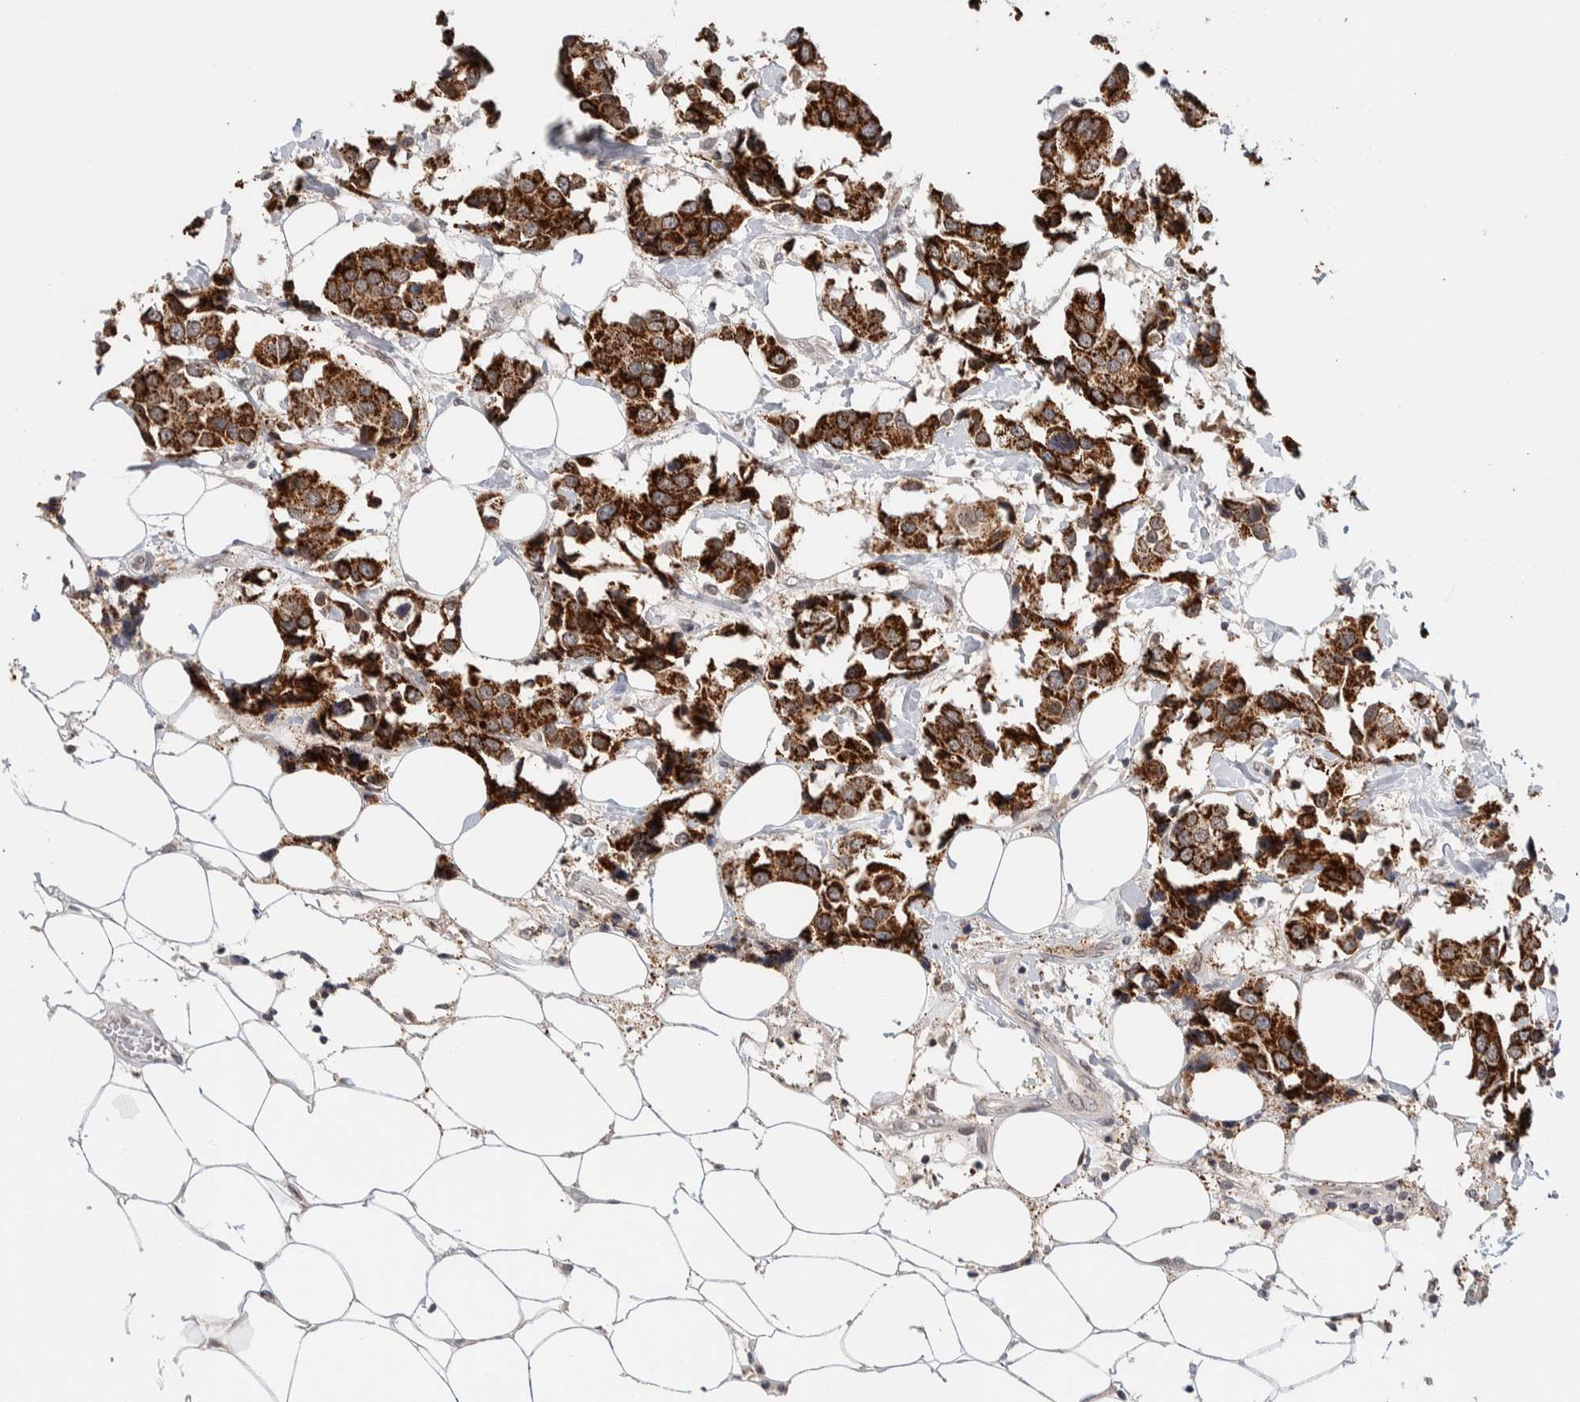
{"staining": {"intensity": "strong", "quantity": ">75%", "location": "cytoplasmic/membranous"}, "tissue": "breast cancer", "cell_type": "Tumor cells", "image_type": "cancer", "snomed": [{"axis": "morphology", "description": "Normal tissue, NOS"}, {"axis": "morphology", "description": "Duct carcinoma"}, {"axis": "topography", "description": "Breast"}], "caption": "This image reveals invasive ductal carcinoma (breast) stained with immunohistochemistry (IHC) to label a protein in brown. The cytoplasmic/membranous of tumor cells show strong positivity for the protein. Nuclei are counter-stained blue.", "gene": "CRAT", "patient": {"sex": "female", "age": 39}}